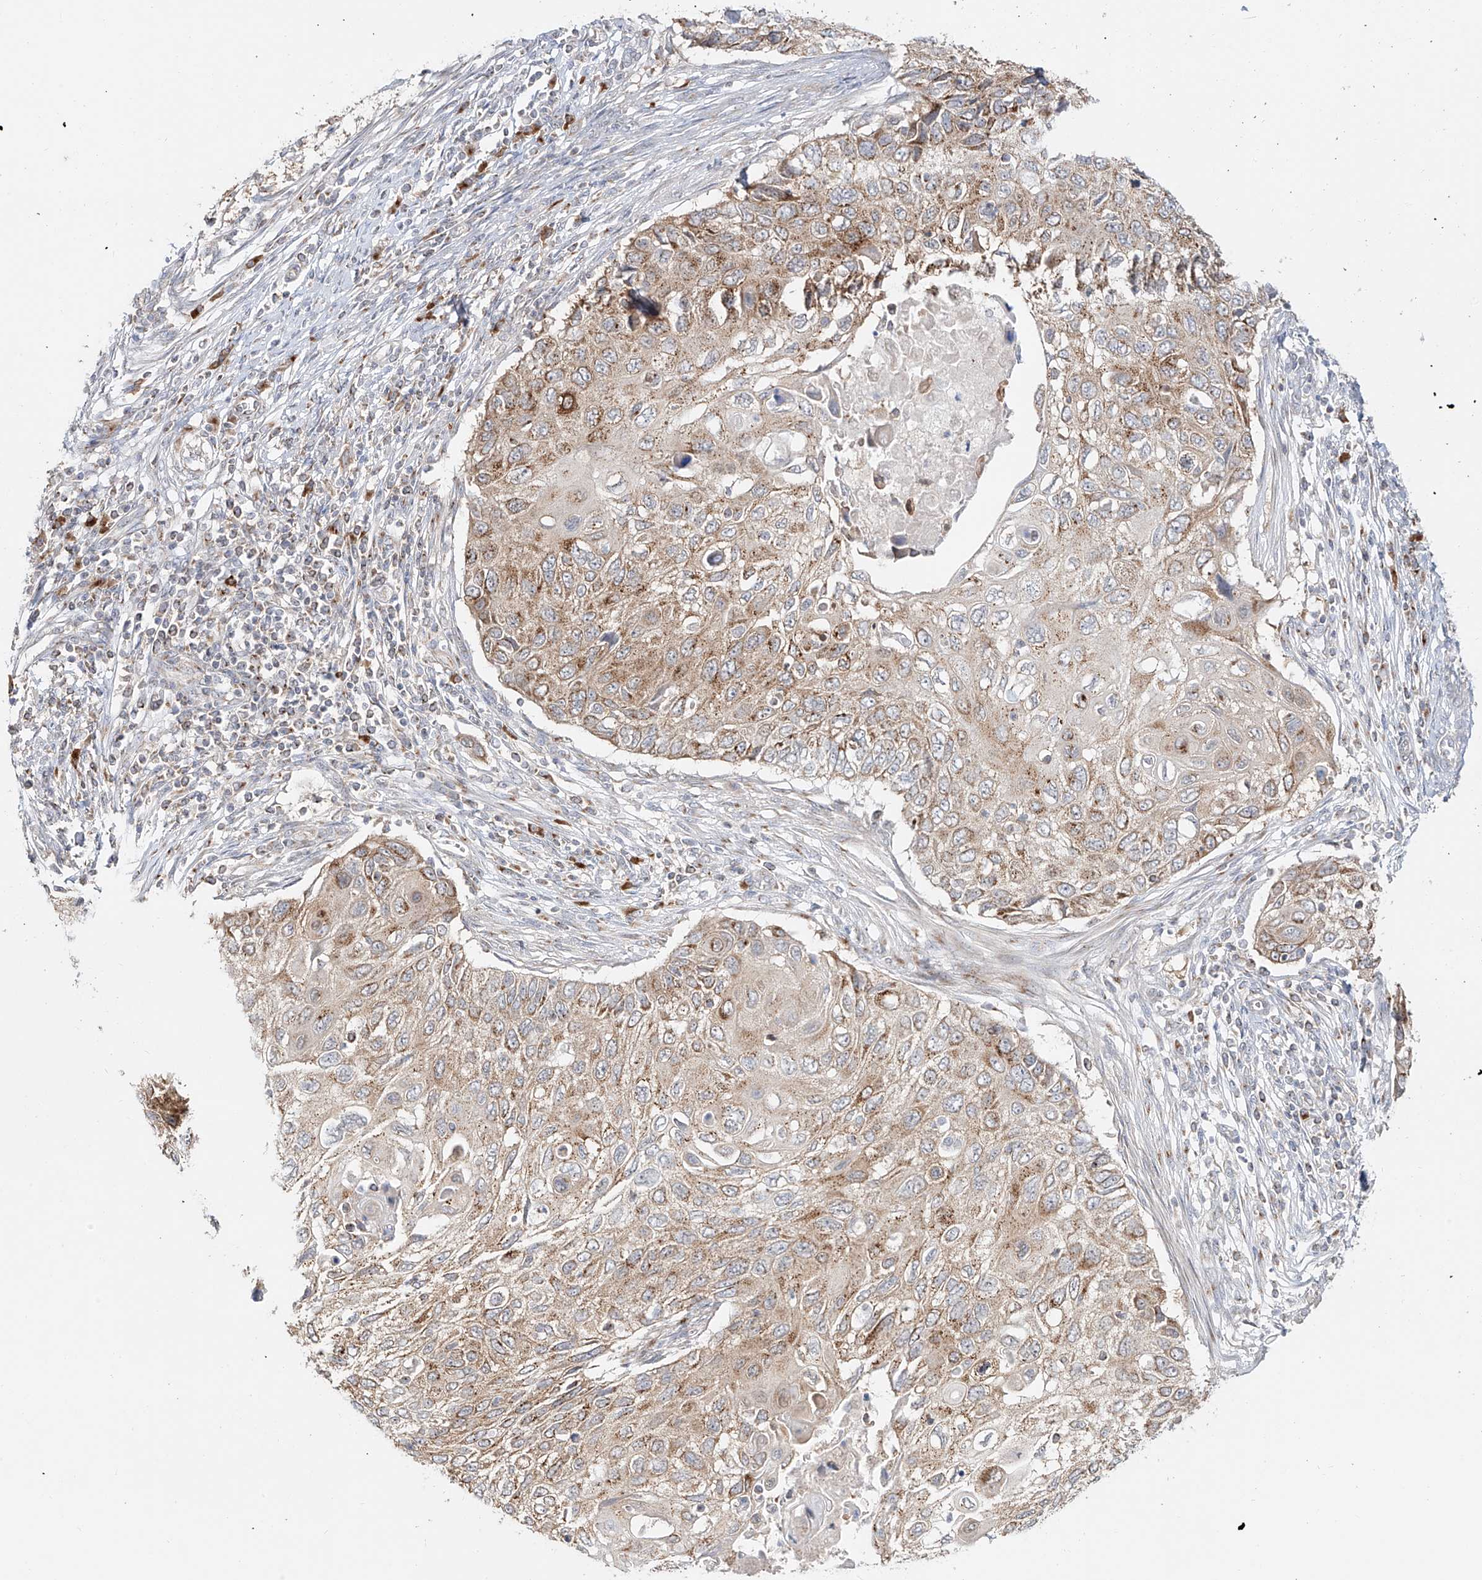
{"staining": {"intensity": "moderate", "quantity": ">75%", "location": "cytoplasmic/membranous"}, "tissue": "cervical cancer", "cell_type": "Tumor cells", "image_type": "cancer", "snomed": [{"axis": "morphology", "description": "Squamous cell carcinoma, NOS"}, {"axis": "topography", "description": "Cervix"}], "caption": "Human cervical squamous cell carcinoma stained with a protein marker shows moderate staining in tumor cells.", "gene": "BSDC1", "patient": {"sex": "female", "age": 70}}